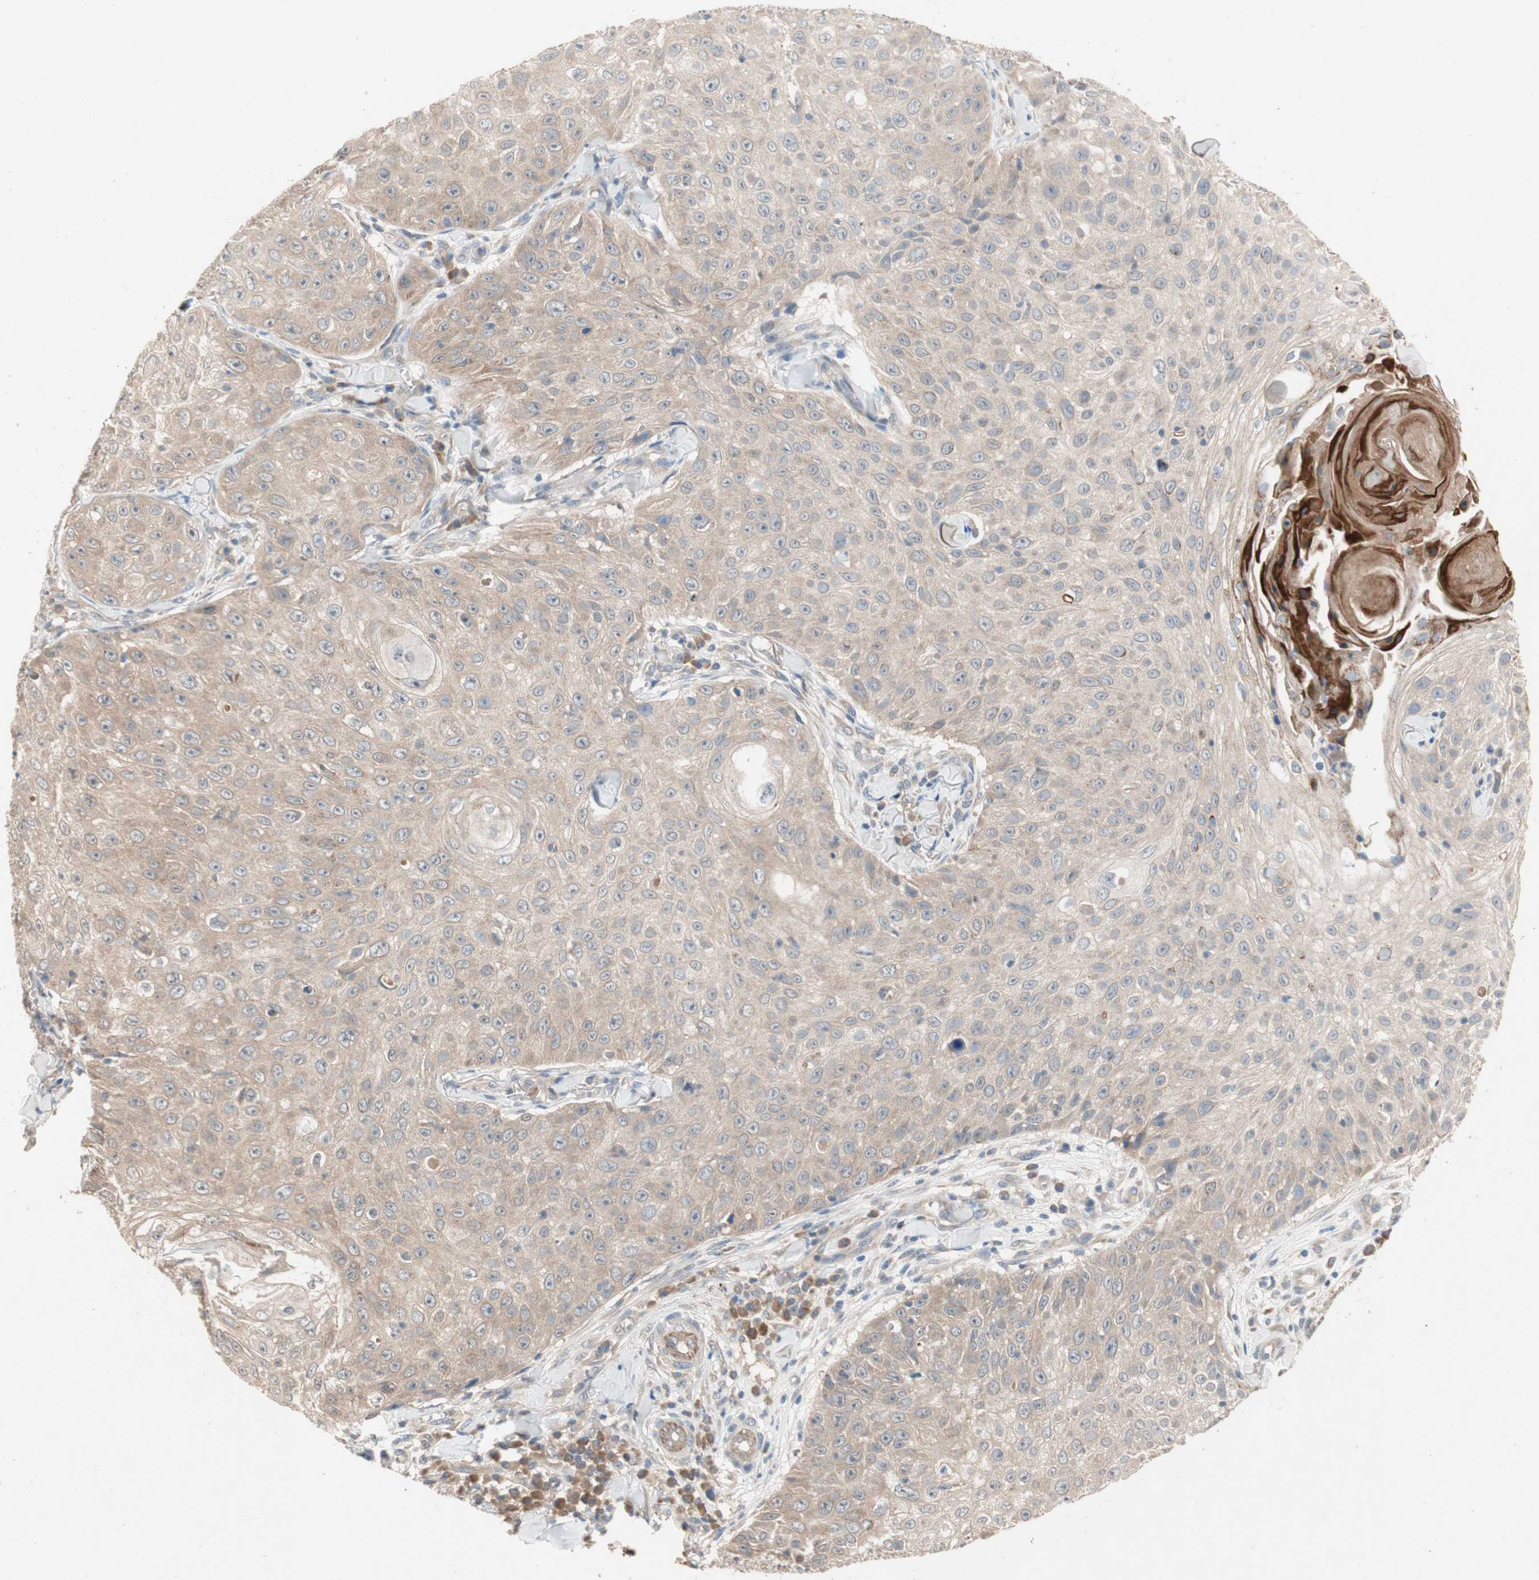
{"staining": {"intensity": "weak", "quantity": ">75%", "location": "cytoplasmic/membranous"}, "tissue": "skin cancer", "cell_type": "Tumor cells", "image_type": "cancer", "snomed": [{"axis": "morphology", "description": "Squamous cell carcinoma, NOS"}, {"axis": "topography", "description": "Skin"}], "caption": "Immunohistochemistry (IHC) (DAB) staining of skin cancer exhibits weak cytoplasmic/membranous protein expression in about >75% of tumor cells. The protein is stained brown, and the nuclei are stained in blue (DAB (3,3'-diaminobenzidine) IHC with brightfield microscopy, high magnification).", "gene": "NCLN", "patient": {"sex": "male", "age": 86}}